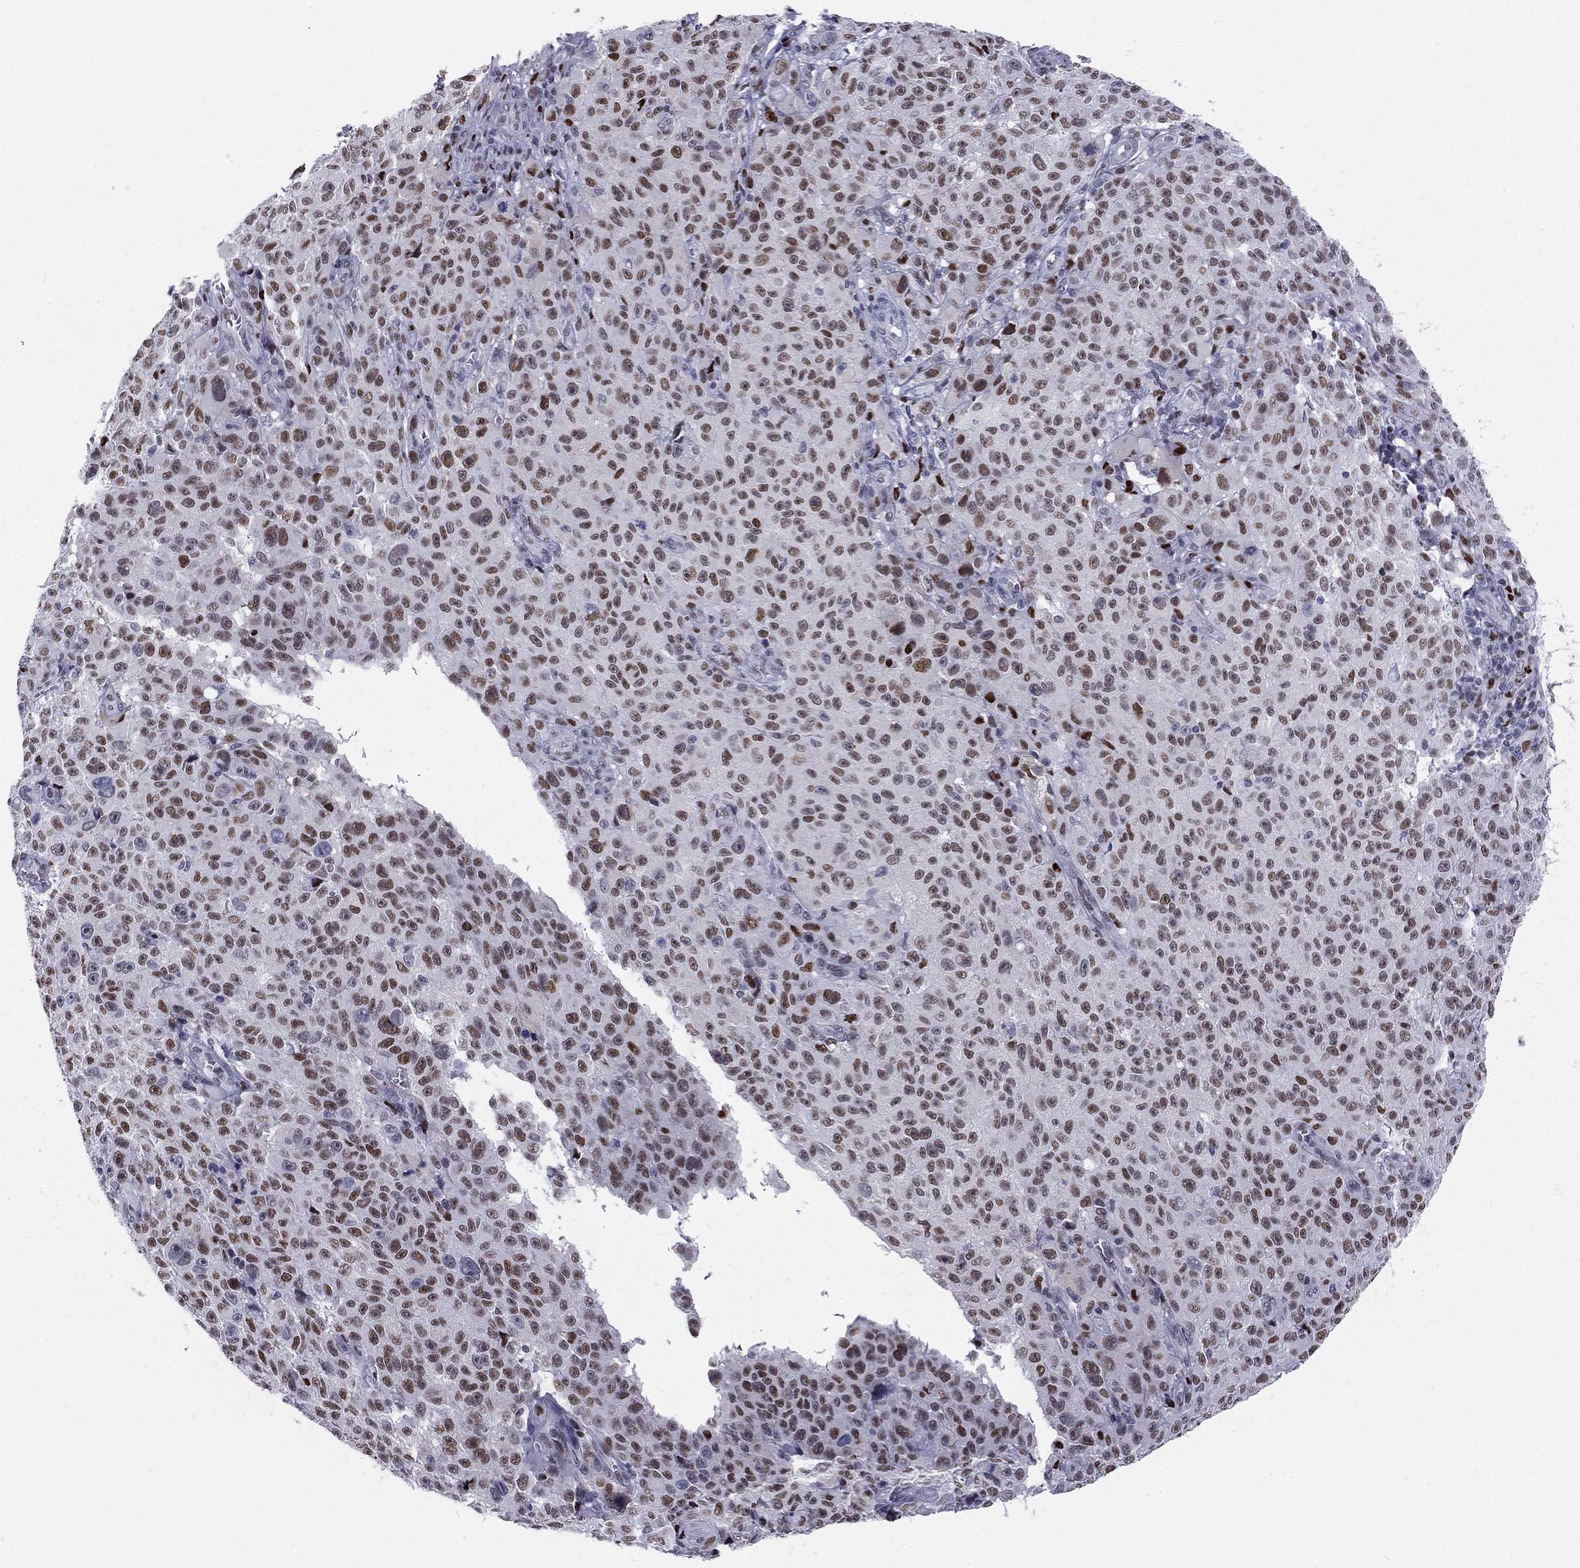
{"staining": {"intensity": "strong", "quantity": ">75%", "location": "nuclear"}, "tissue": "melanoma", "cell_type": "Tumor cells", "image_type": "cancer", "snomed": [{"axis": "morphology", "description": "Malignant melanoma, NOS"}, {"axis": "topography", "description": "Skin"}], "caption": "High-magnification brightfield microscopy of melanoma stained with DAB (brown) and counterstained with hematoxylin (blue). tumor cells exhibit strong nuclear staining is present in about>75% of cells.", "gene": "PCGF3", "patient": {"sex": "female", "age": 82}}